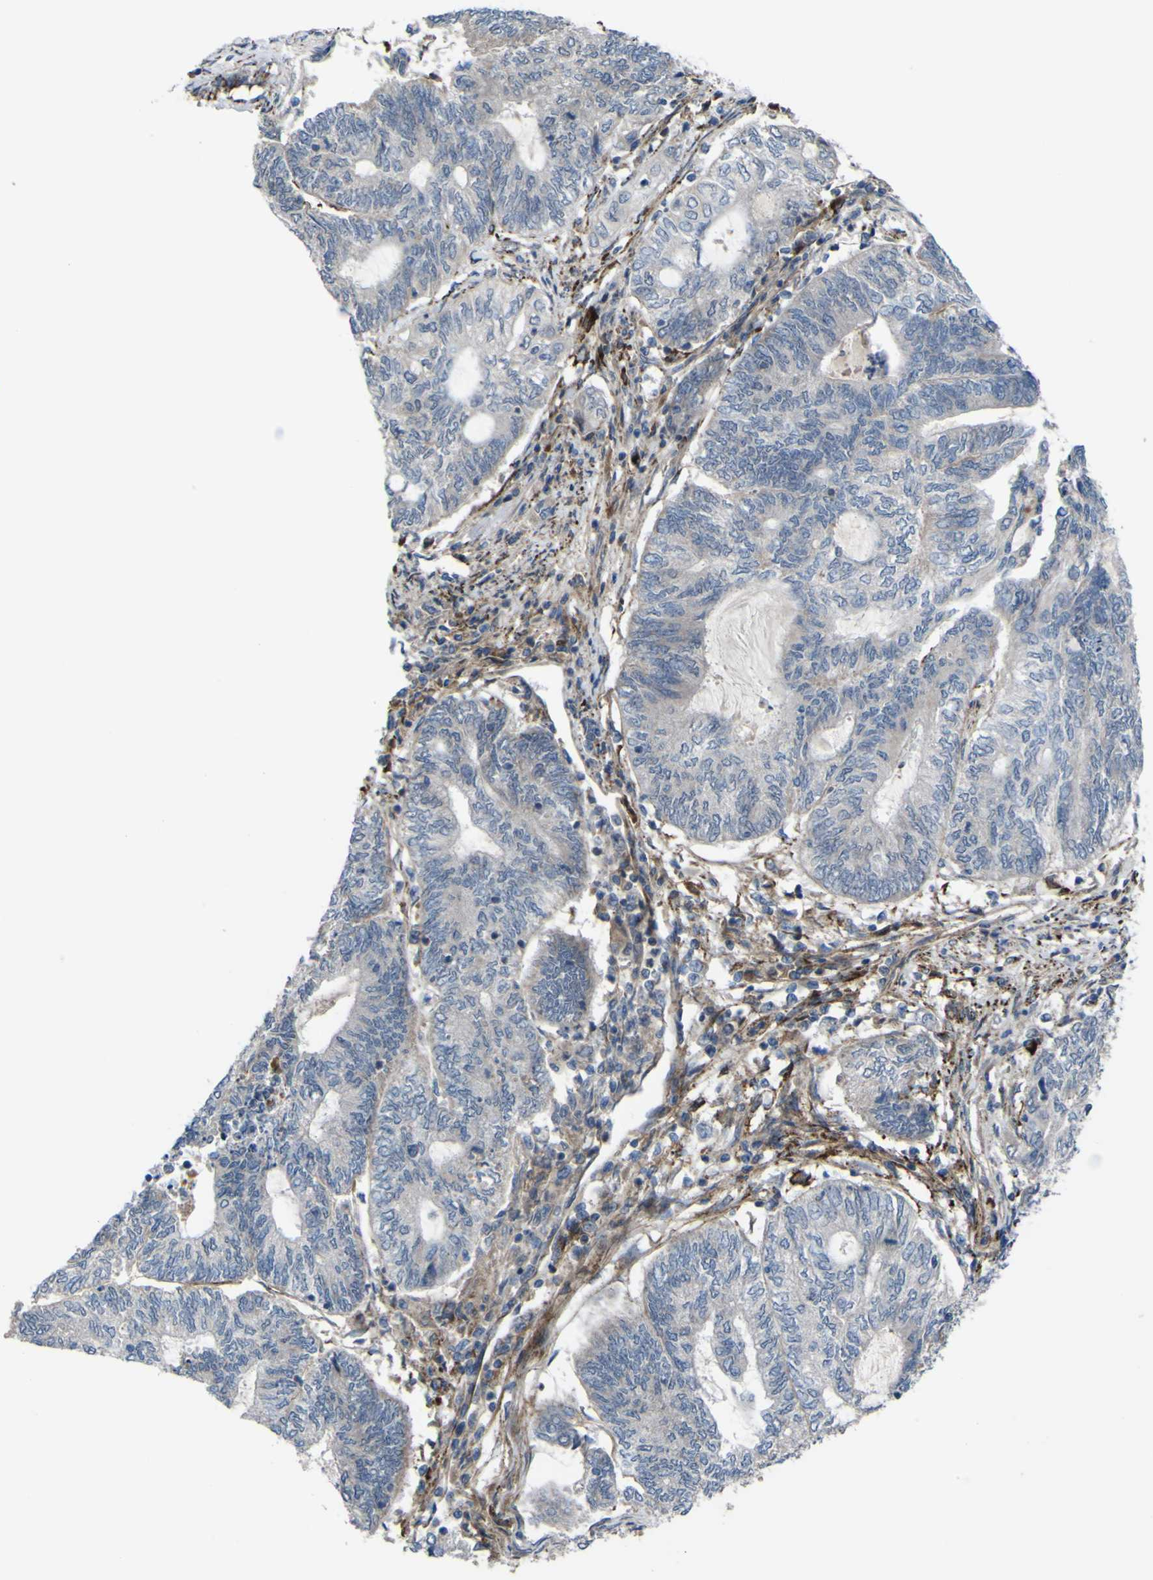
{"staining": {"intensity": "negative", "quantity": "none", "location": "none"}, "tissue": "endometrial cancer", "cell_type": "Tumor cells", "image_type": "cancer", "snomed": [{"axis": "morphology", "description": "Adenocarcinoma, NOS"}, {"axis": "topography", "description": "Uterus"}, {"axis": "topography", "description": "Endometrium"}], "caption": "A histopathology image of endometrial cancer (adenocarcinoma) stained for a protein reveals no brown staining in tumor cells.", "gene": "GPLD1", "patient": {"sex": "female", "age": 70}}